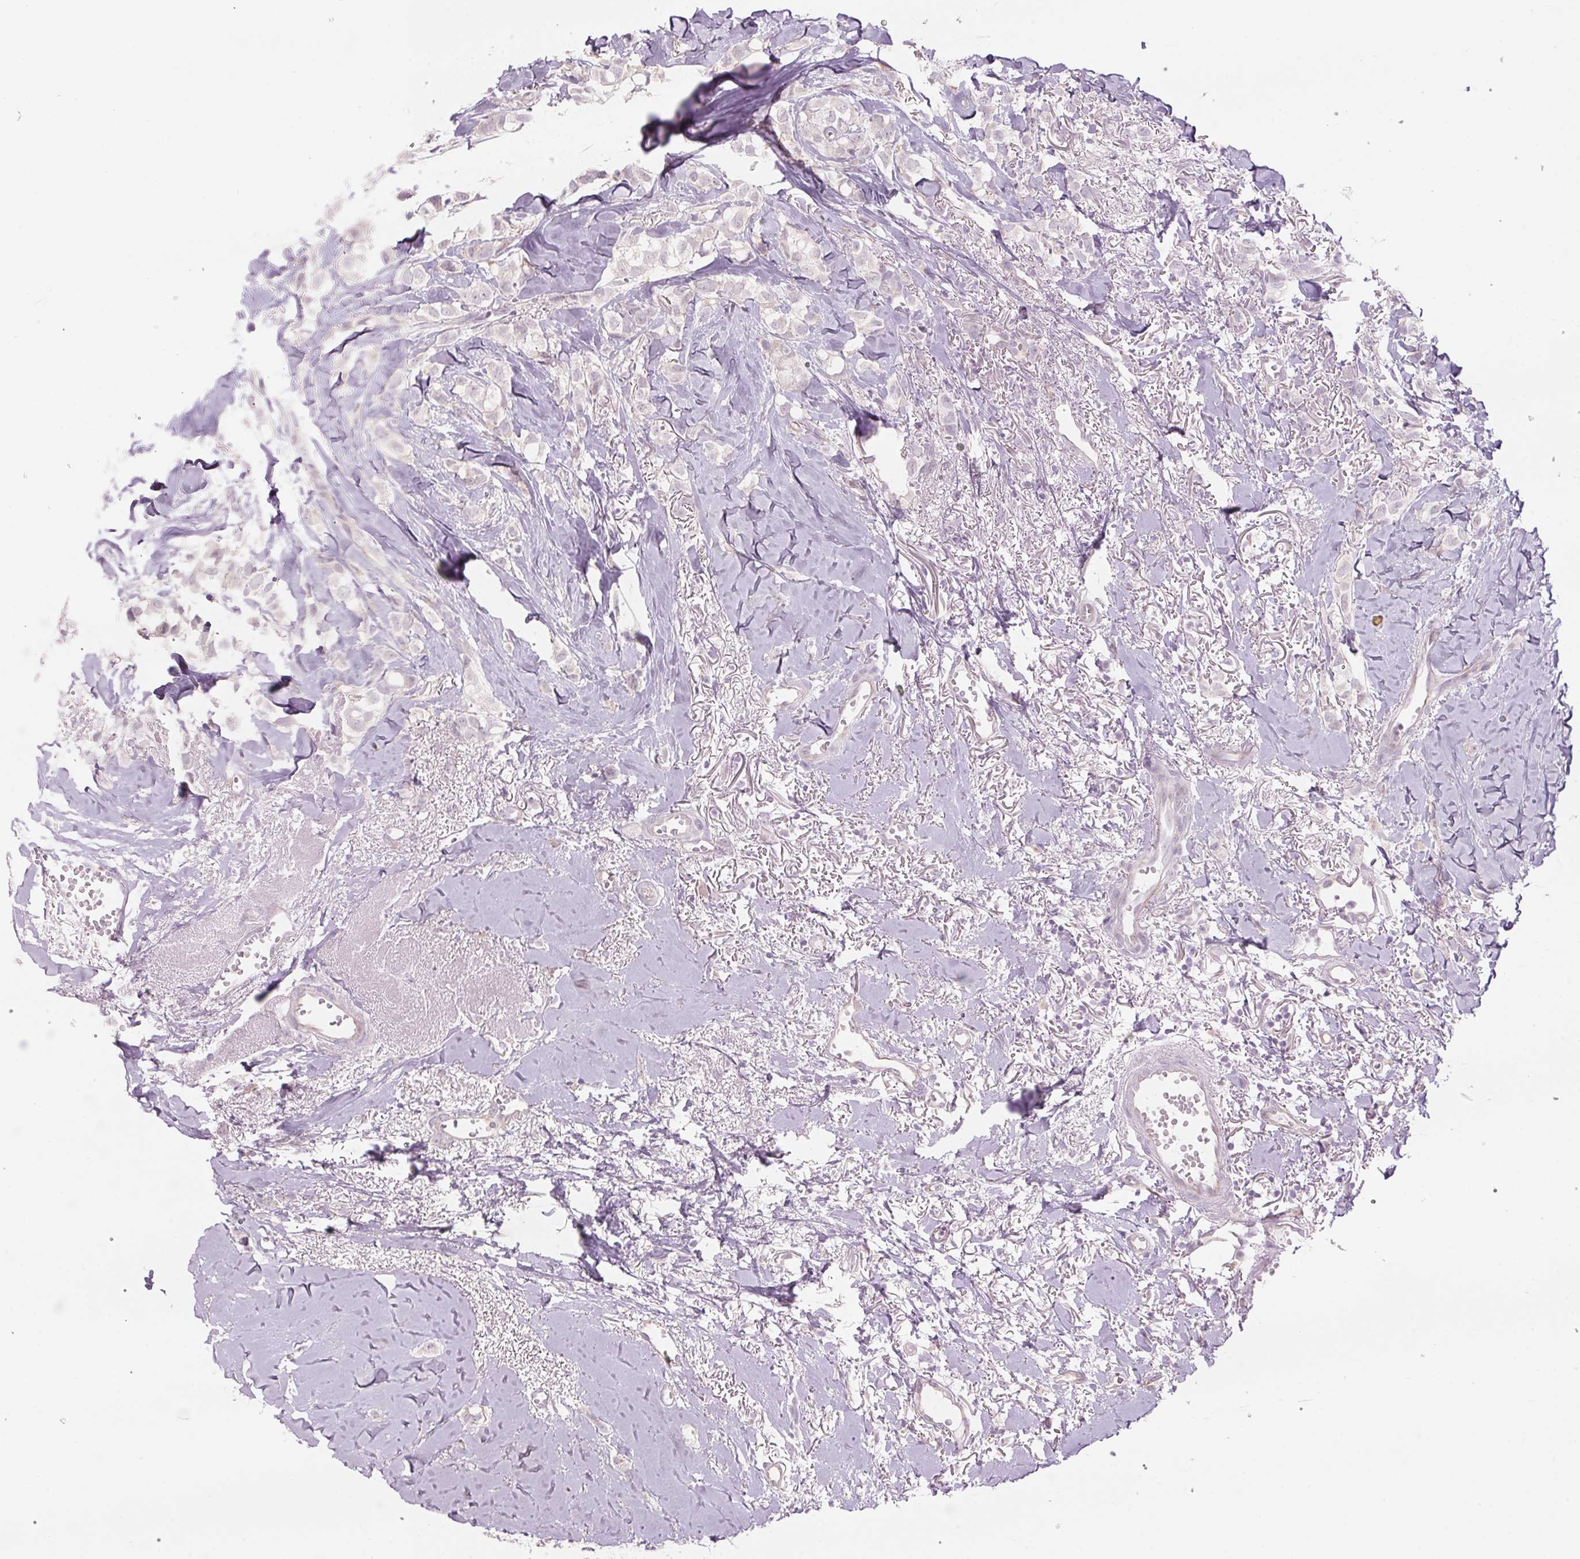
{"staining": {"intensity": "negative", "quantity": "none", "location": "none"}, "tissue": "breast cancer", "cell_type": "Tumor cells", "image_type": "cancer", "snomed": [{"axis": "morphology", "description": "Duct carcinoma"}, {"axis": "topography", "description": "Breast"}], "caption": "The photomicrograph reveals no staining of tumor cells in breast cancer (infiltrating ductal carcinoma). Brightfield microscopy of immunohistochemistry stained with DAB (3,3'-diaminobenzidine) (brown) and hematoxylin (blue), captured at high magnification.", "gene": "GNMT", "patient": {"sex": "female", "age": 85}}